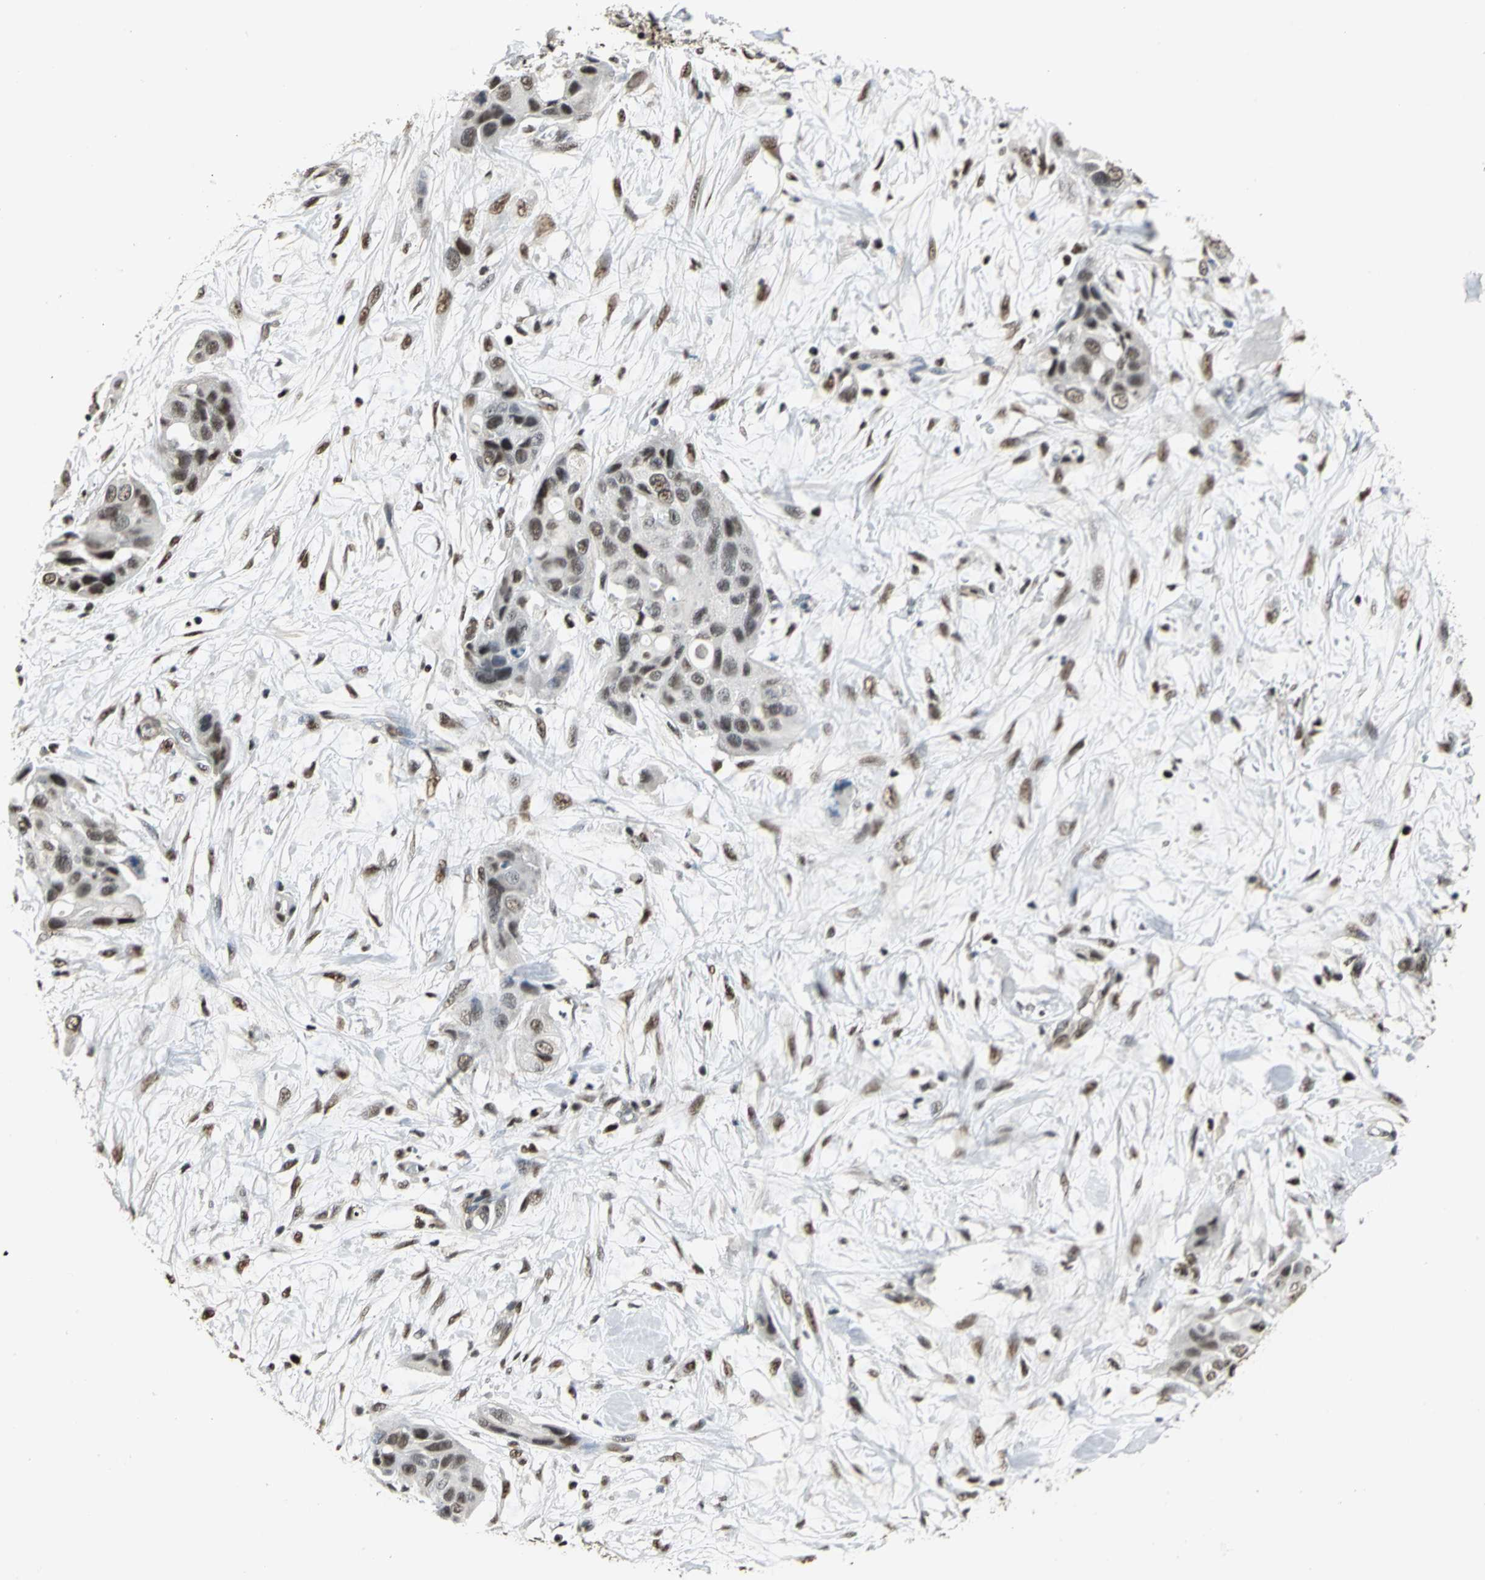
{"staining": {"intensity": "strong", "quantity": ">75%", "location": "nuclear"}, "tissue": "pancreatic cancer", "cell_type": "Tumor cells", "image_type": "cancer", "snomed": [{"axis": "morphology", "description": "Adenocarcinoma, NOS"}, {"axis": "topography", "description": "Pancreas"}], "caption": "Protein expression analysis of adenocarcinoma (pancreatic) demonstrates strong nuclear staining in about >75% of tumor cells.", "gene": "CCDC88C", "patient": {"sex": "female", "age": 60}}